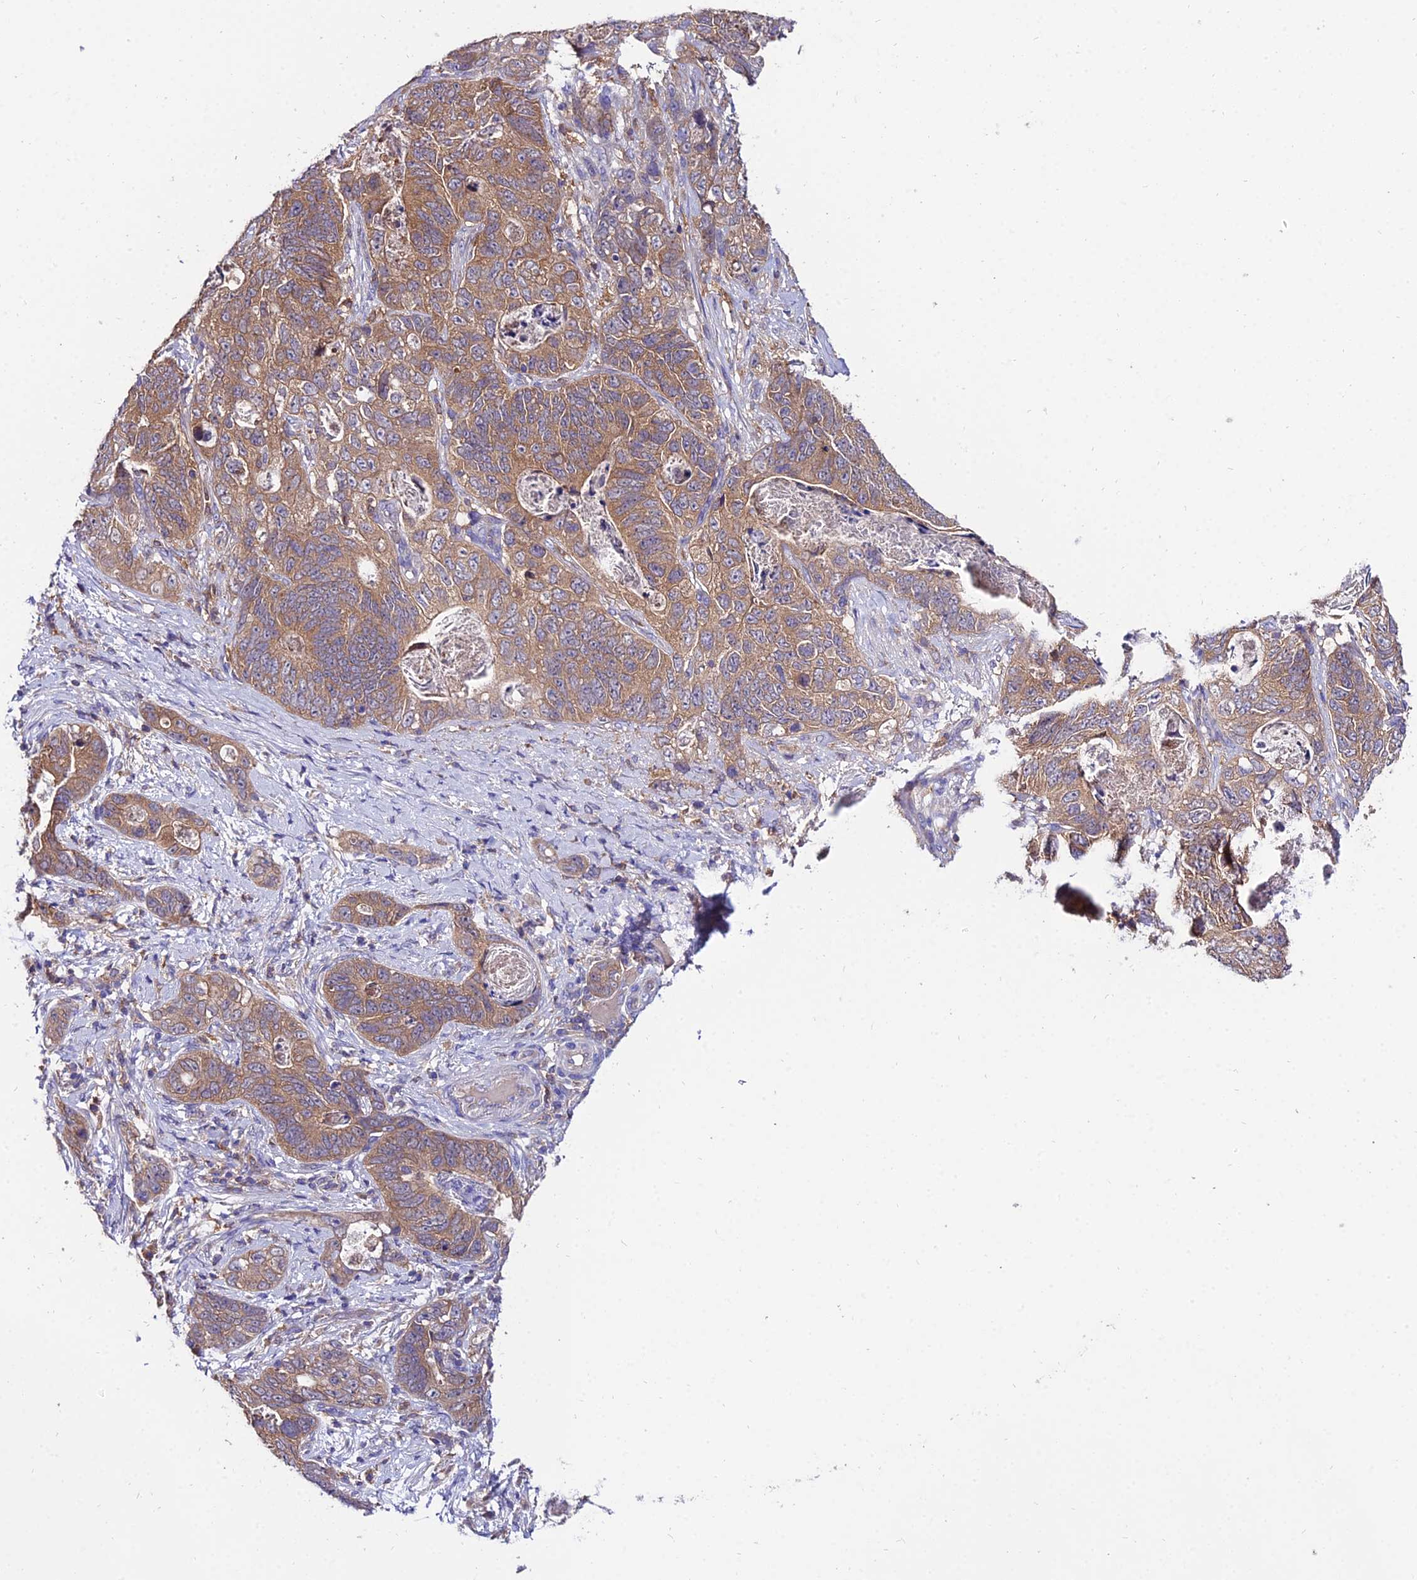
{"staining": {"intensity": "moderate", "quantity": ">75%", "location": "cytoplasmic/membranous"}, "tissue": "stomach cancer", "cell_type": "Tumor cells", "image_type": "cancer", "snomed": [{"axis": "morphology", "description": "Normal tissue, NOS"}, {"axis": "morphology", "description": "Adenocarcinoma, NOS"}, {"axis": "topography", "description": "Stomach"}], "caption": "The histopathology image exhibits immunohistochemical staining of adenocarcinoma (stomach). There is moderate cytoplasmic/membranous positivity is appreciated in about >75% of tumor cells. (Brightfield microscopy of DAB IHC at high magnification).", "gene": "C2orf69", "patient": {"sex": "female", "age": 89}}